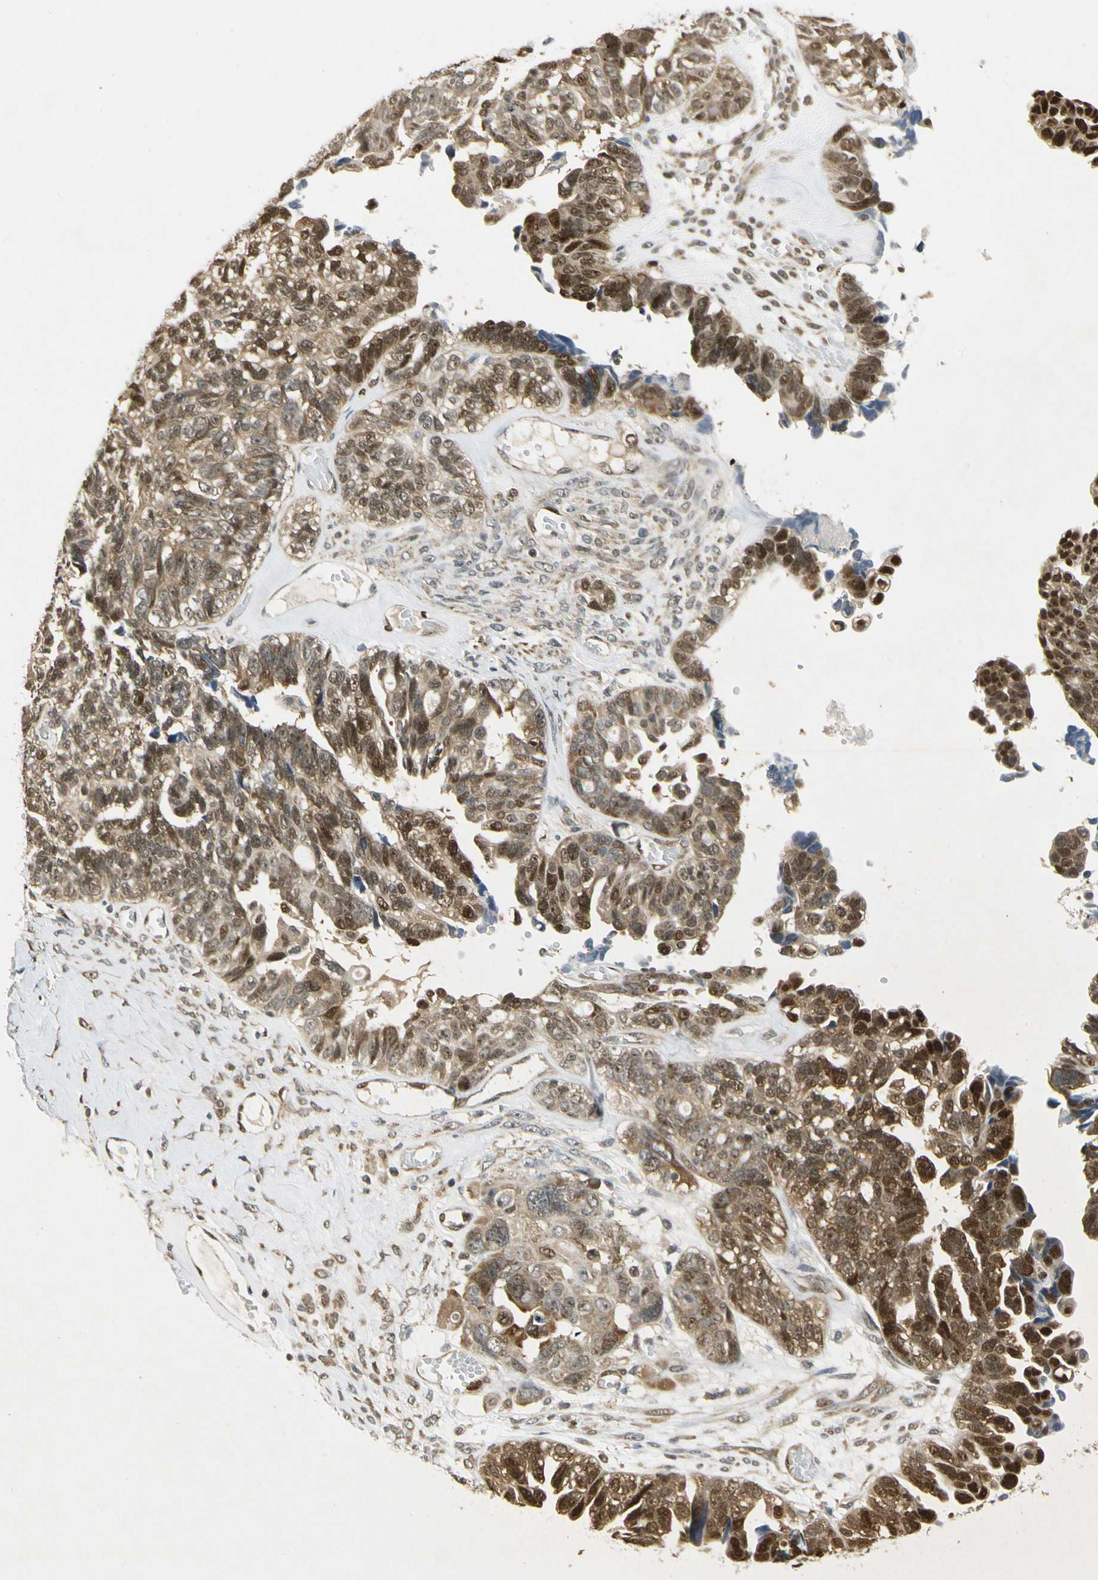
{"staining": {"intensity": "moderate", "quantity": ">75%", "location": "cytoplasmic/membranous,nuclear"}, "tissue": "ovarian cancer", "cell_type": "Tumor cells", "image_type": "cancer", "snomed": [{"axis": "morphology", "description": "Cystadenocarcinoma, serous, NOS"}, {"axis": "topography", "description": "Ovary"}], "caption": "The micrograph exhibits staining of ovarian cancer (serous cystadenocarcinoma), revealing moderate cytoplasmic/membranous and nuclear protein staining (brown color) within tumor cells.", "gene": "EIF1AX", "patient": {"sex": "female", "age": 79}}